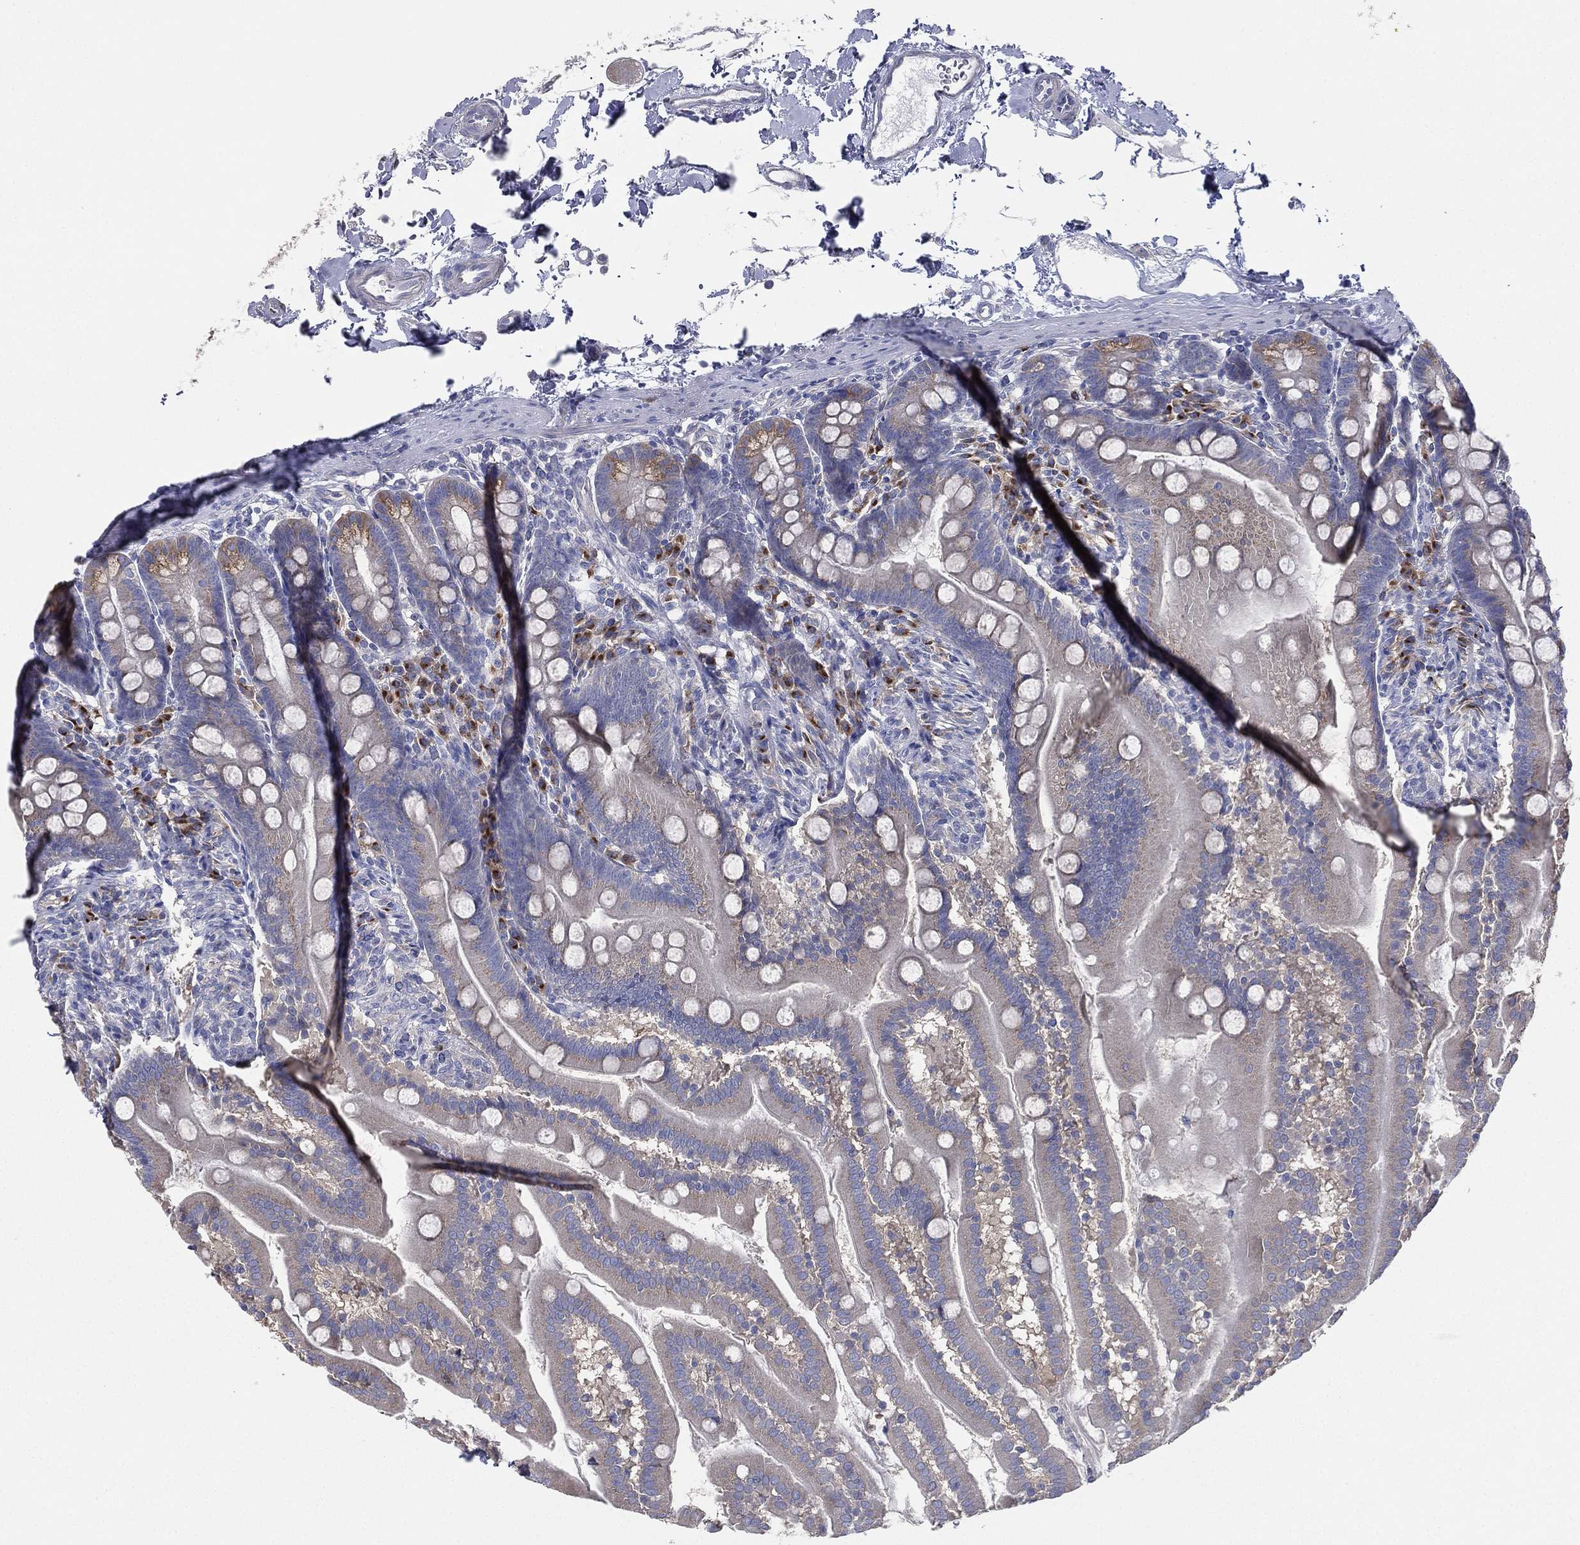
{"staining": {"intensity": "moderate", "quantity": "<25%", "location": "cytoplasmic/membranous"}, "tissue": "small intestine", "cell_type": "Glandular cells", "image_type": "normal", "snomed": [{"axis": "morphology", "description": "Normal tissue, NOS"}, {"axis": "topography", "description": "Small intestine"}], "caption": "Immunohistochemistry (IHC) (DAB (3,3'-diaminobenzidine)) staining of unremarkable human small intestine shows moderate cytoplasmic/membranous protein expression in approximately <25% of glandular cells. (brown staining indicates protein expression, while blue staining denotes nuclei).", "gene": "ATP8A2", "patient": {"sex": "female", "age": 44}}